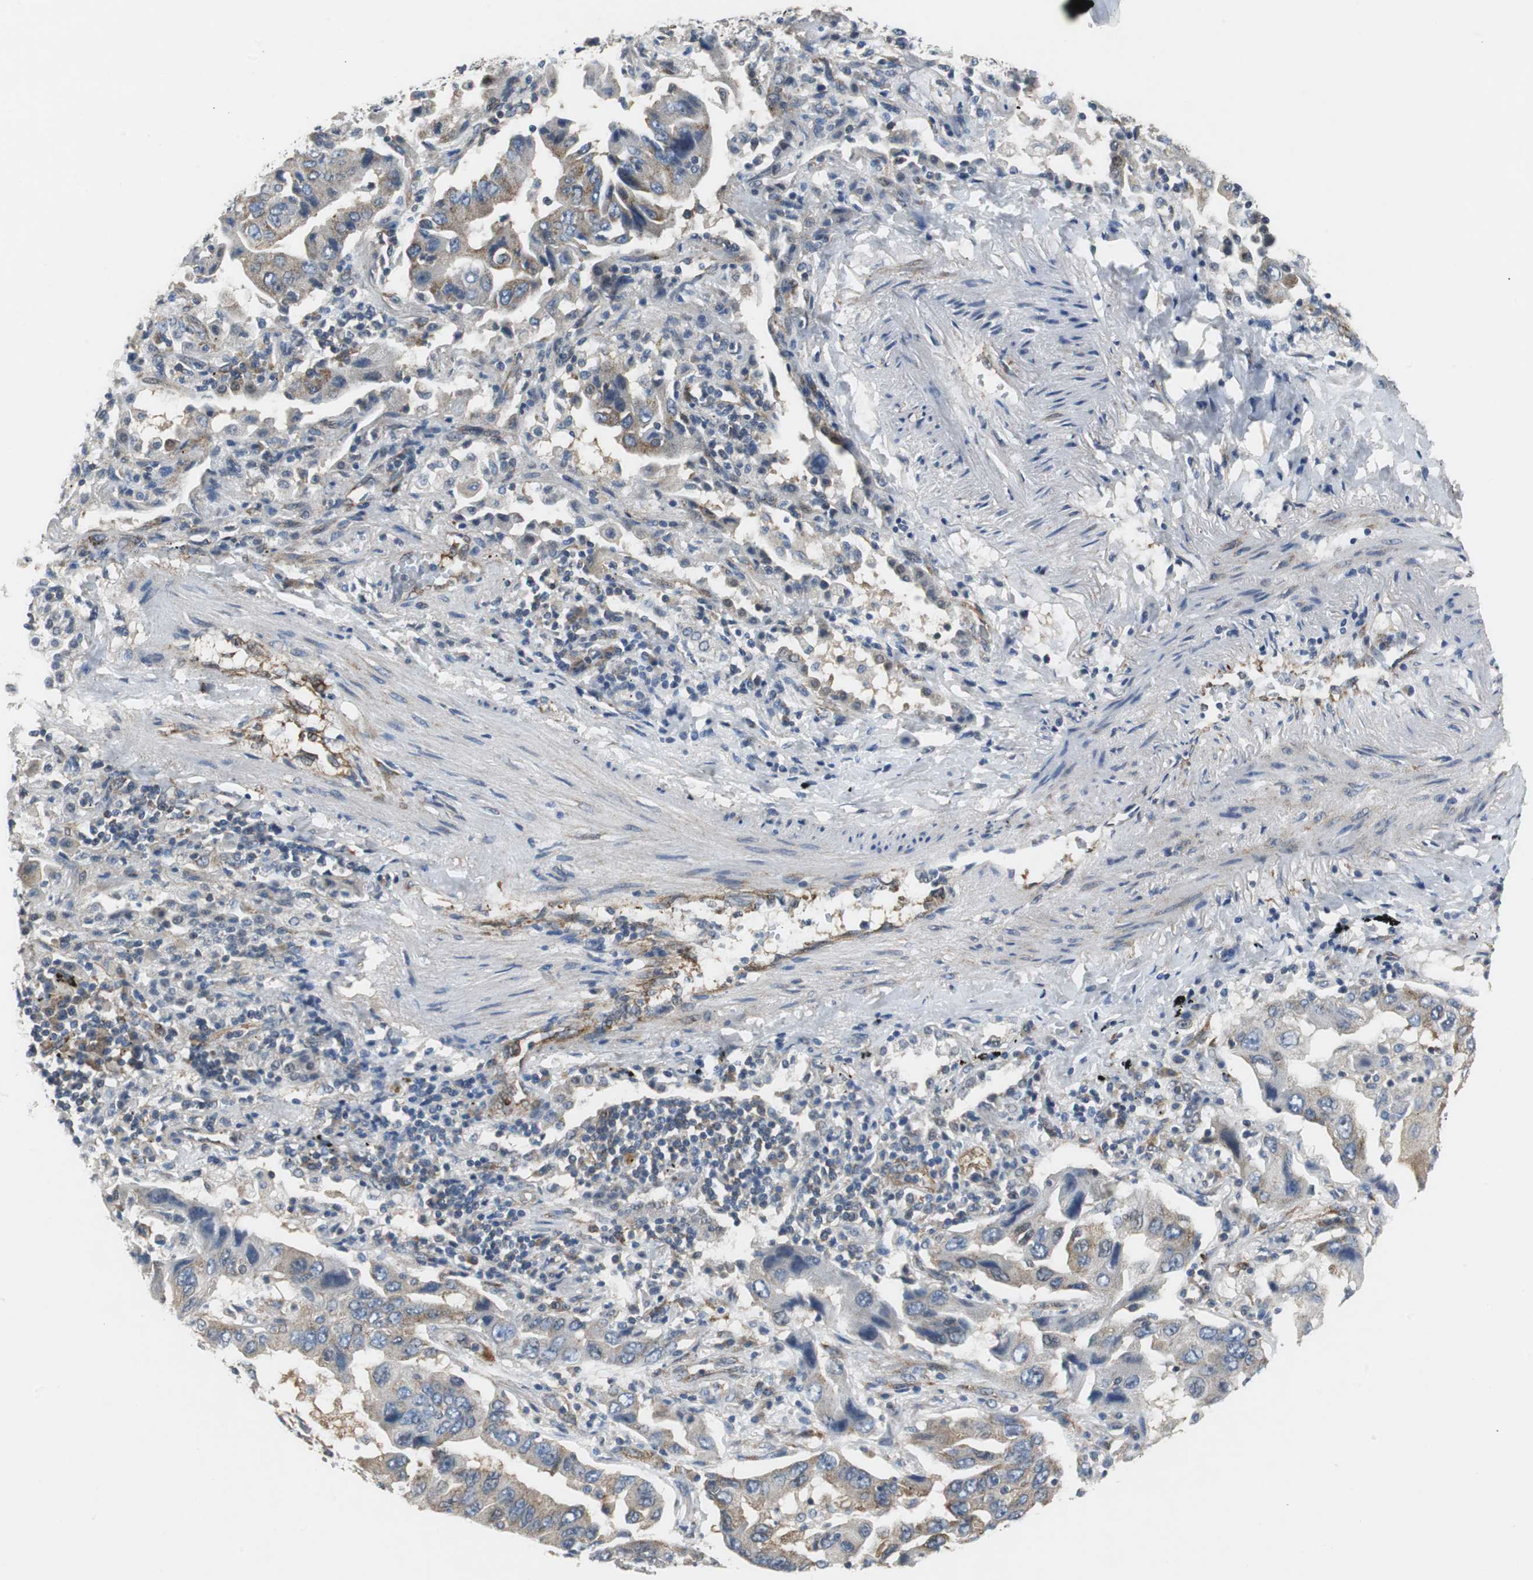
{"staining": {"intensity": "weak", "quantity": ">75%", "location": "cytoplasmic/membranous"}, "tissue": "lung cancer", "cell_type": "Tumor cells", "image_type": "cancer", "snomed": [{"axis": "morphology", "description": "Adenocarcinoma, NOS"}, {"axis": "topography", "description": "Lung"}], "caption": "An IHC image of tumor tissue is shown. Protein staining in brown labels weak cytoplasmic/membranous positivity in lung adenocarcinoma within tumor cells.", "gene": "ISCU", "patient": {"sex": "female", "age": 65}}